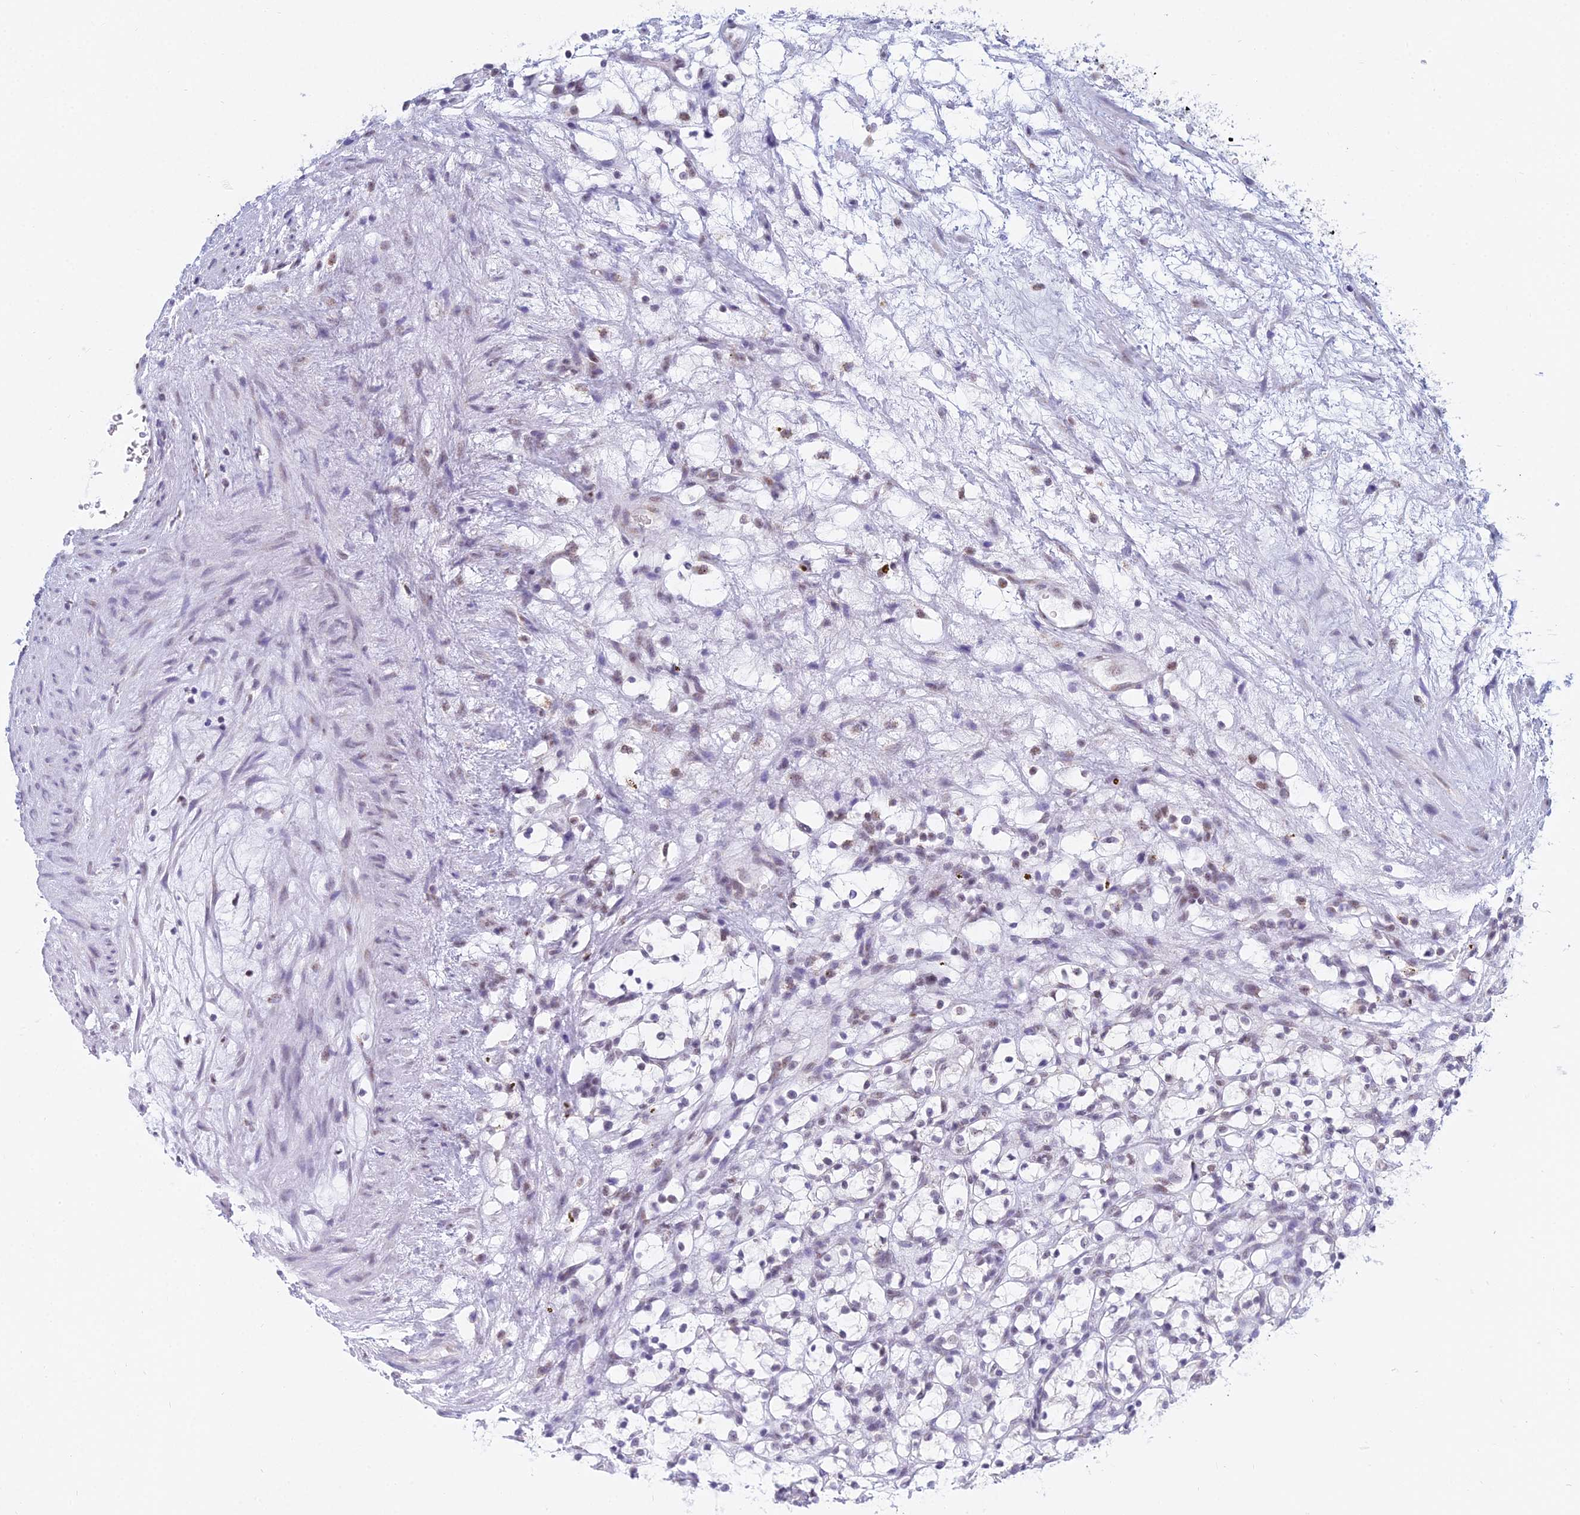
{"staining": {"intensity": "negative", "quantity": "none", "location": "none"}, "tissue": "renal cancer", "cell_type": "Tumor cells", "image_type": "cancer", "snomed": [{"axis": "morphology", "description": "Adenocarcinoma, NOS"}, {"axis": "topography", "description": "Kidney"}], "caption": "Human renal cancer stained for a protein using immunohistochemistry displays no positivity in tumor cells.", "gene": "KLF14", "patient": {"sex": "female", "age": 69}}